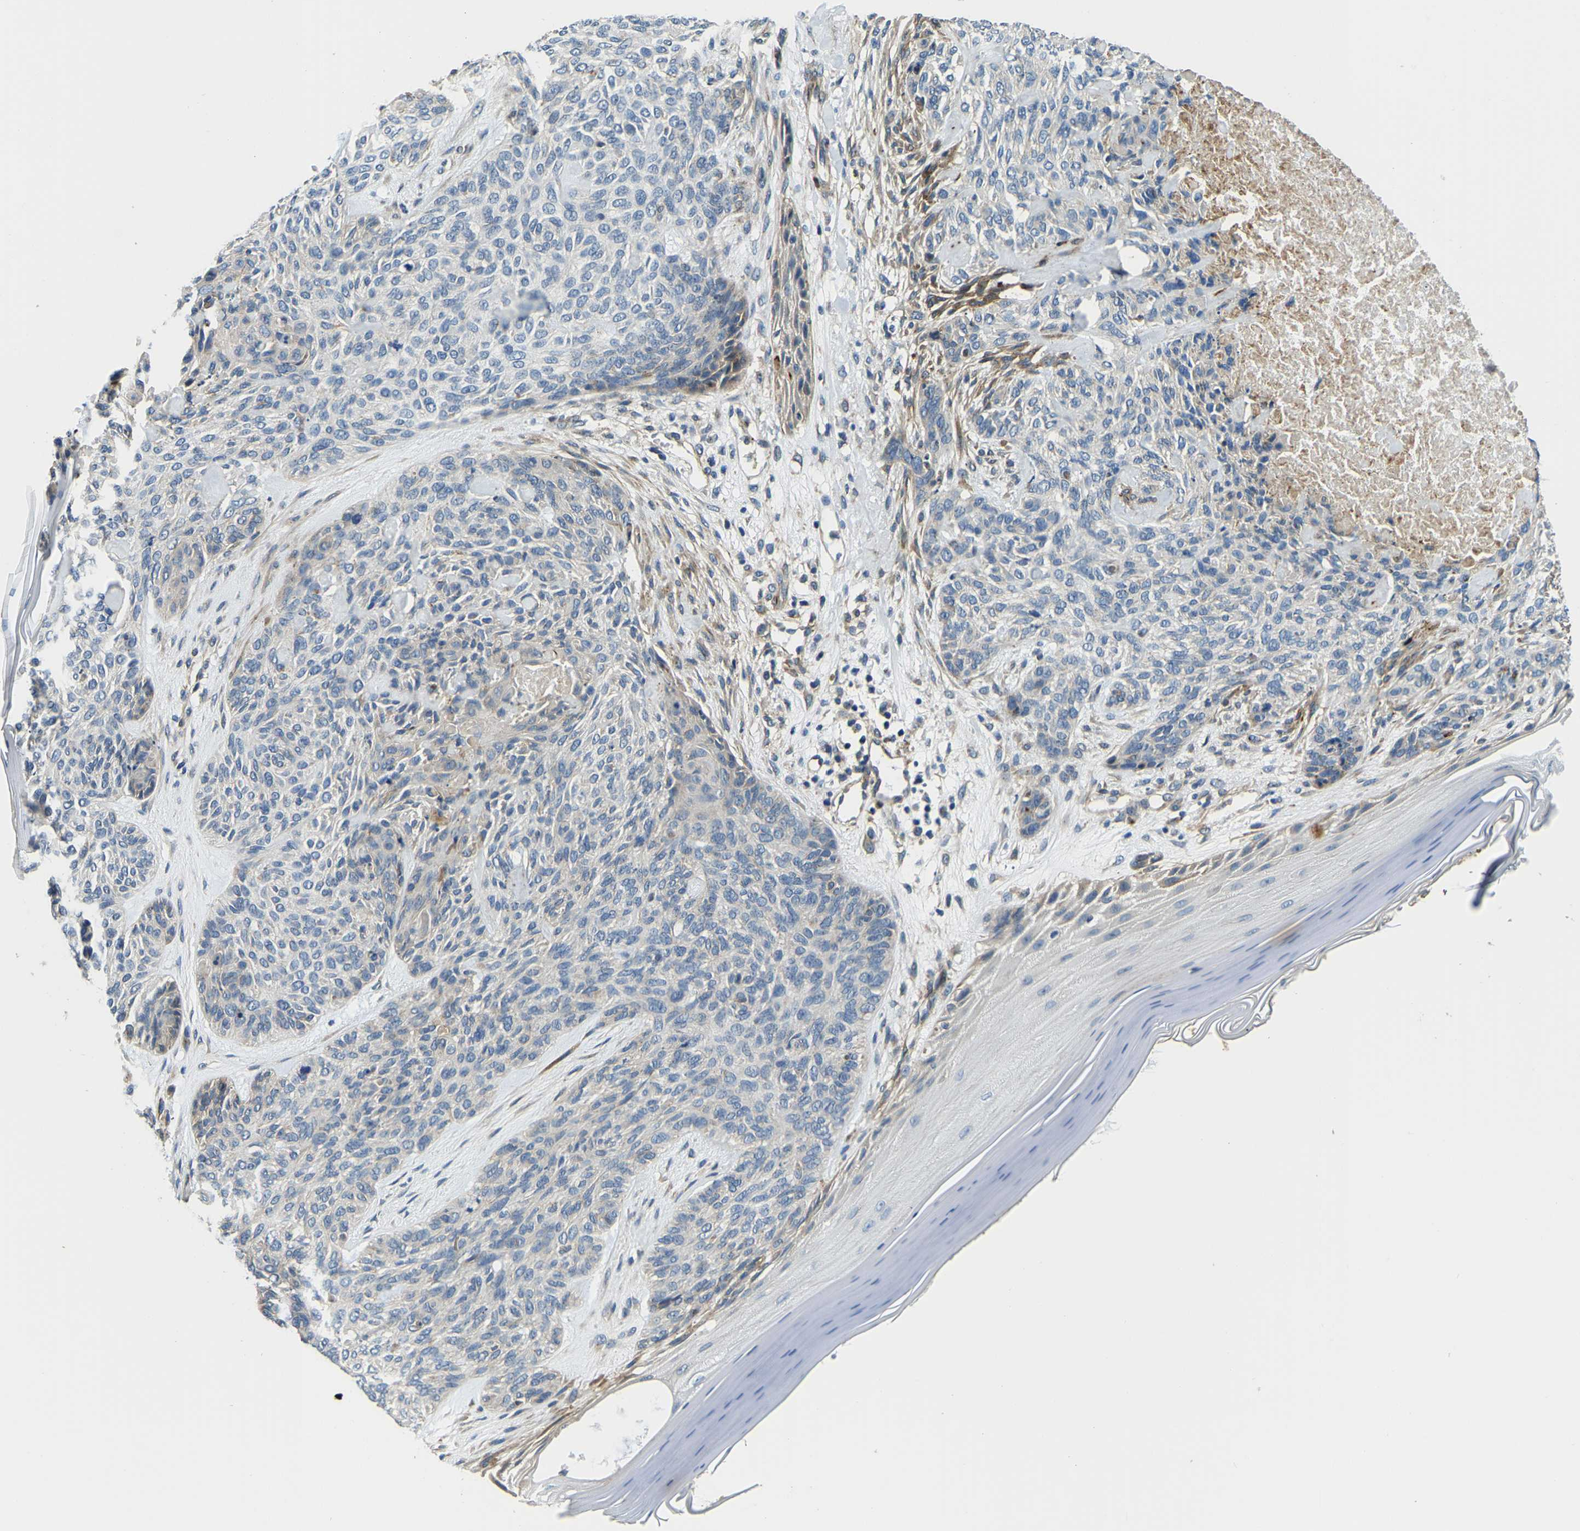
{"staining": {"intensity": "moderate", "quantity": "<25%", "location": "cytoplasmic/membranous"}, "tissue": "skin cancer", "cell_type": "Tumor cells", "image_type": "cancer", "snomed": [{"axis": "morphology", "description": "Basal cell carcinoma"}, {"axis": "topography", "description": "Skin"}], "caption": "A histopathology image showing moderate cytoplasmic/membranous staining in approximately <25% of tumor cells in skin cancer, as visualized by brown immunohistochemical staining.", "gene": "RNF39", "patient": {"sex": "male", "age": 55}}